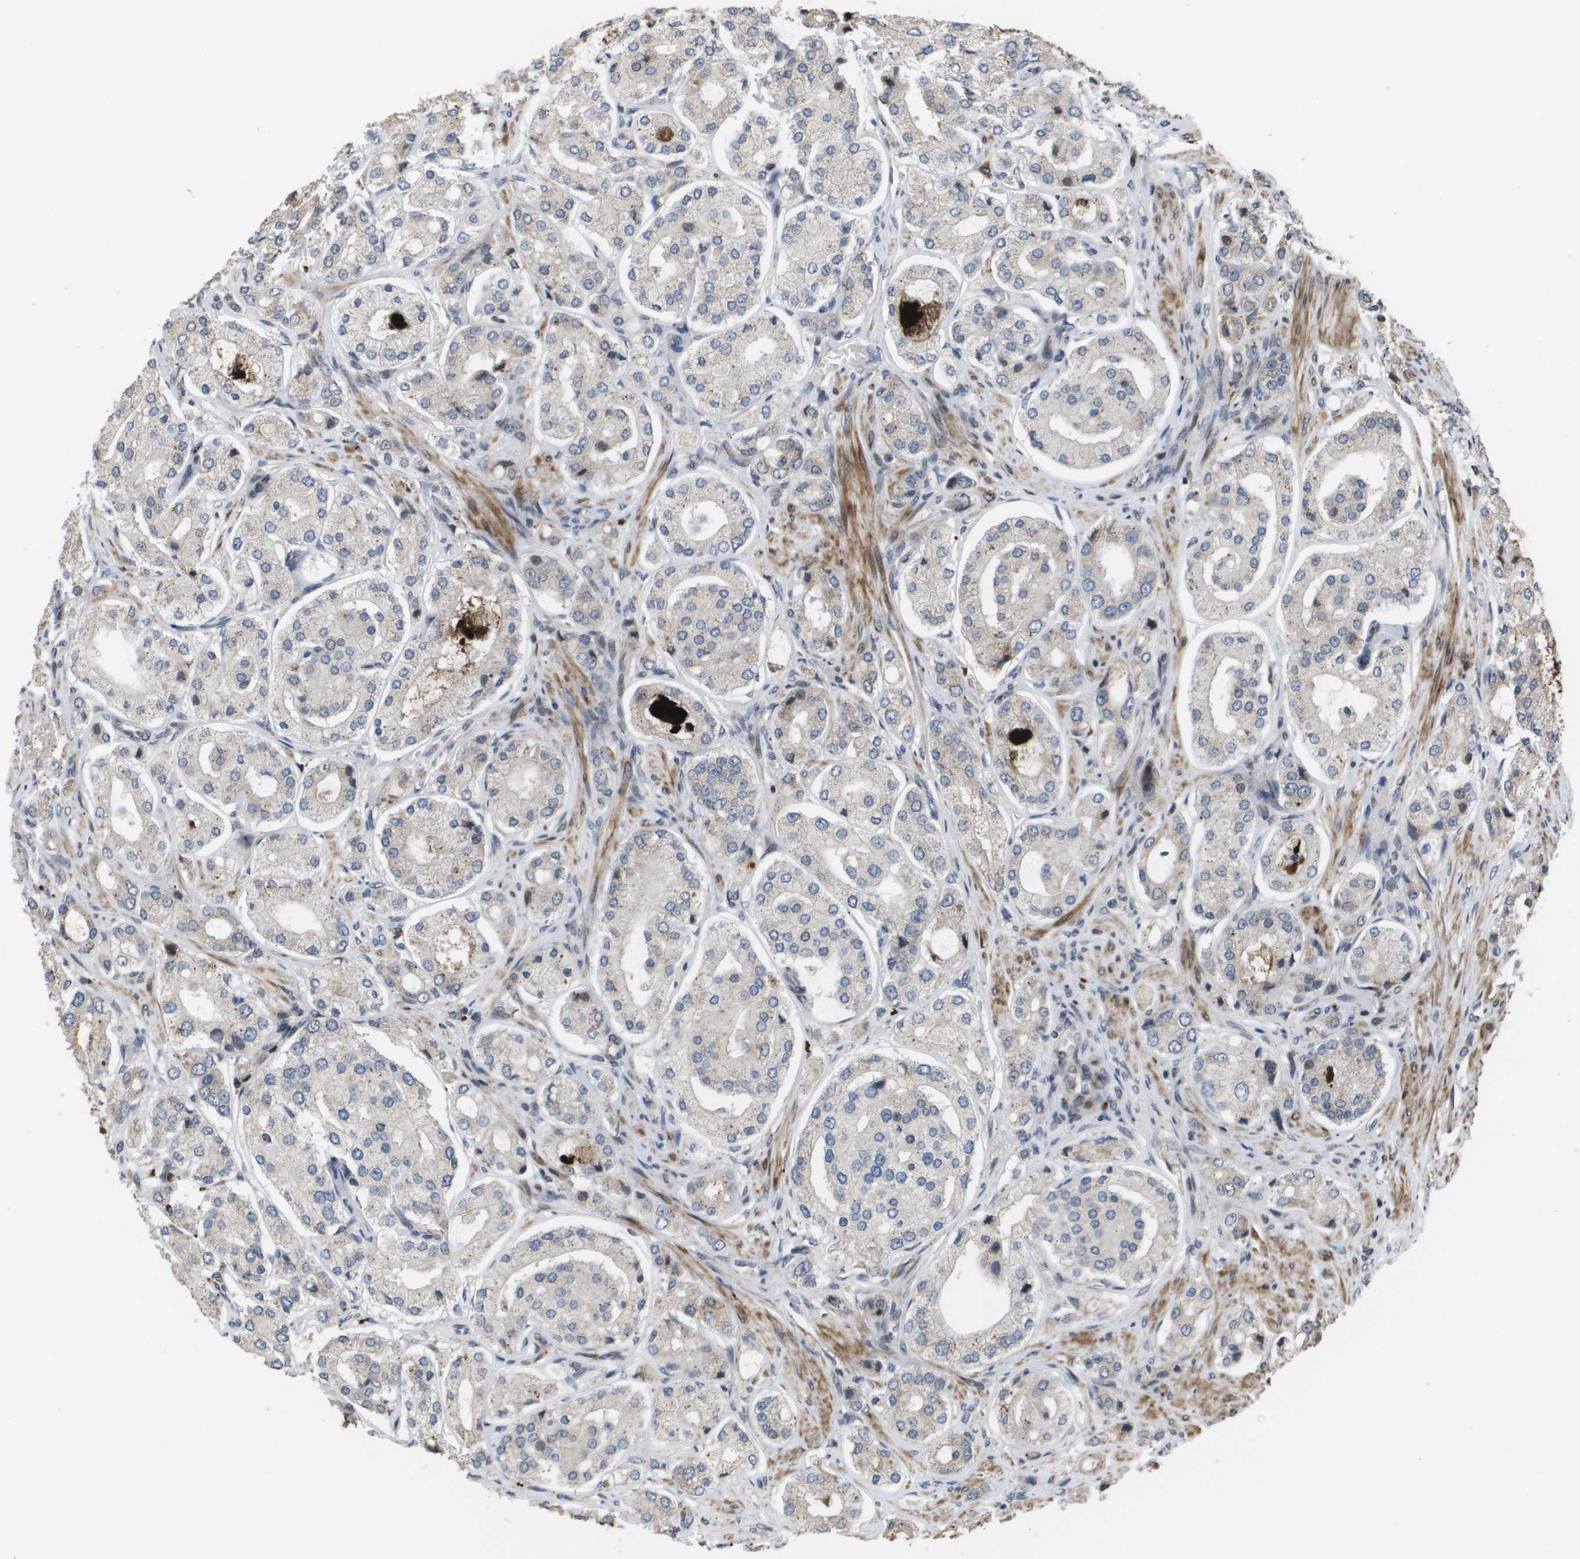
{"staining": {"intensity": "weak", "quantity": "25%-75%", "location": "cytoplasmic/membranous"}, "tissue": "prostate cancer", "cell_type": "Tumor cells", "image_type": "cancer", "snomed": [{"axis": "morphology", "description": "Adenocarcinoma, High grade"}, {"axis": "topography", "description": "Prostate"}], "caption": "Immunohistochemical staining of human prostate cancer exhibits low levels of weak cytoplasmic/membranous protein positivity in about 25%-75% of tumor cells.", "gene": "AXIN2", "patient": {"sex": "male", "age": 65}}